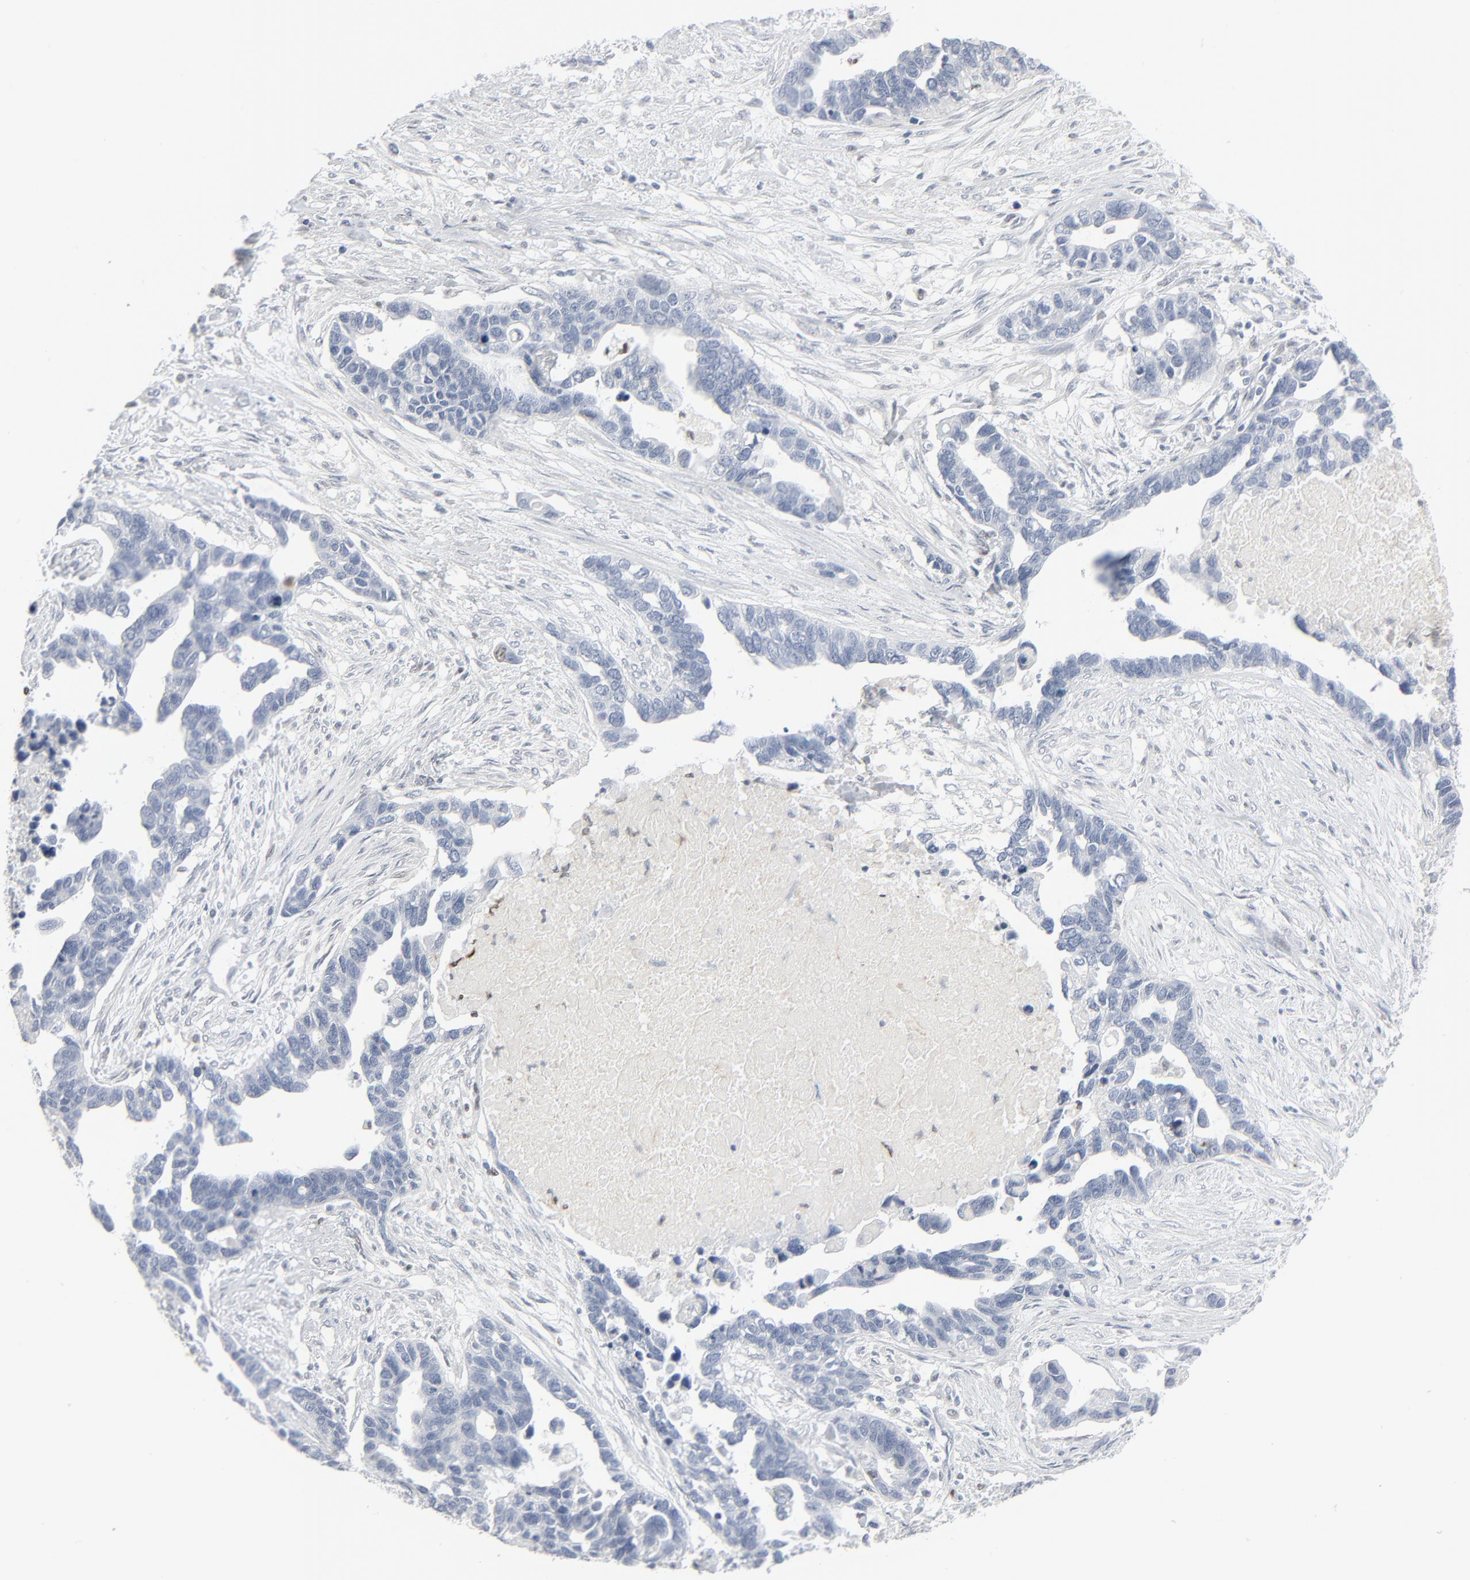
{"staining": {"intensity": "negative", "quantity": "none", "location": "none"}, "tissue": "ovarian cancer", "cell_type": "Tumor cells", "image_type": "cancer", "snomed": [{"axis": "morphology", "description": "Carcinoma, endometroid"}, {"axis": "morphology", "description": "Cystadenocarcinoma, serous, NOS"}, {"axis": "topography", "description": "Ovary"}], "caption": "Immunohistochemistry of ovarian endometroid carcinoma demonstrates no staining in tumor cells.", "gene": "MITF", "patient": {"sex": "female", "age": 45}}